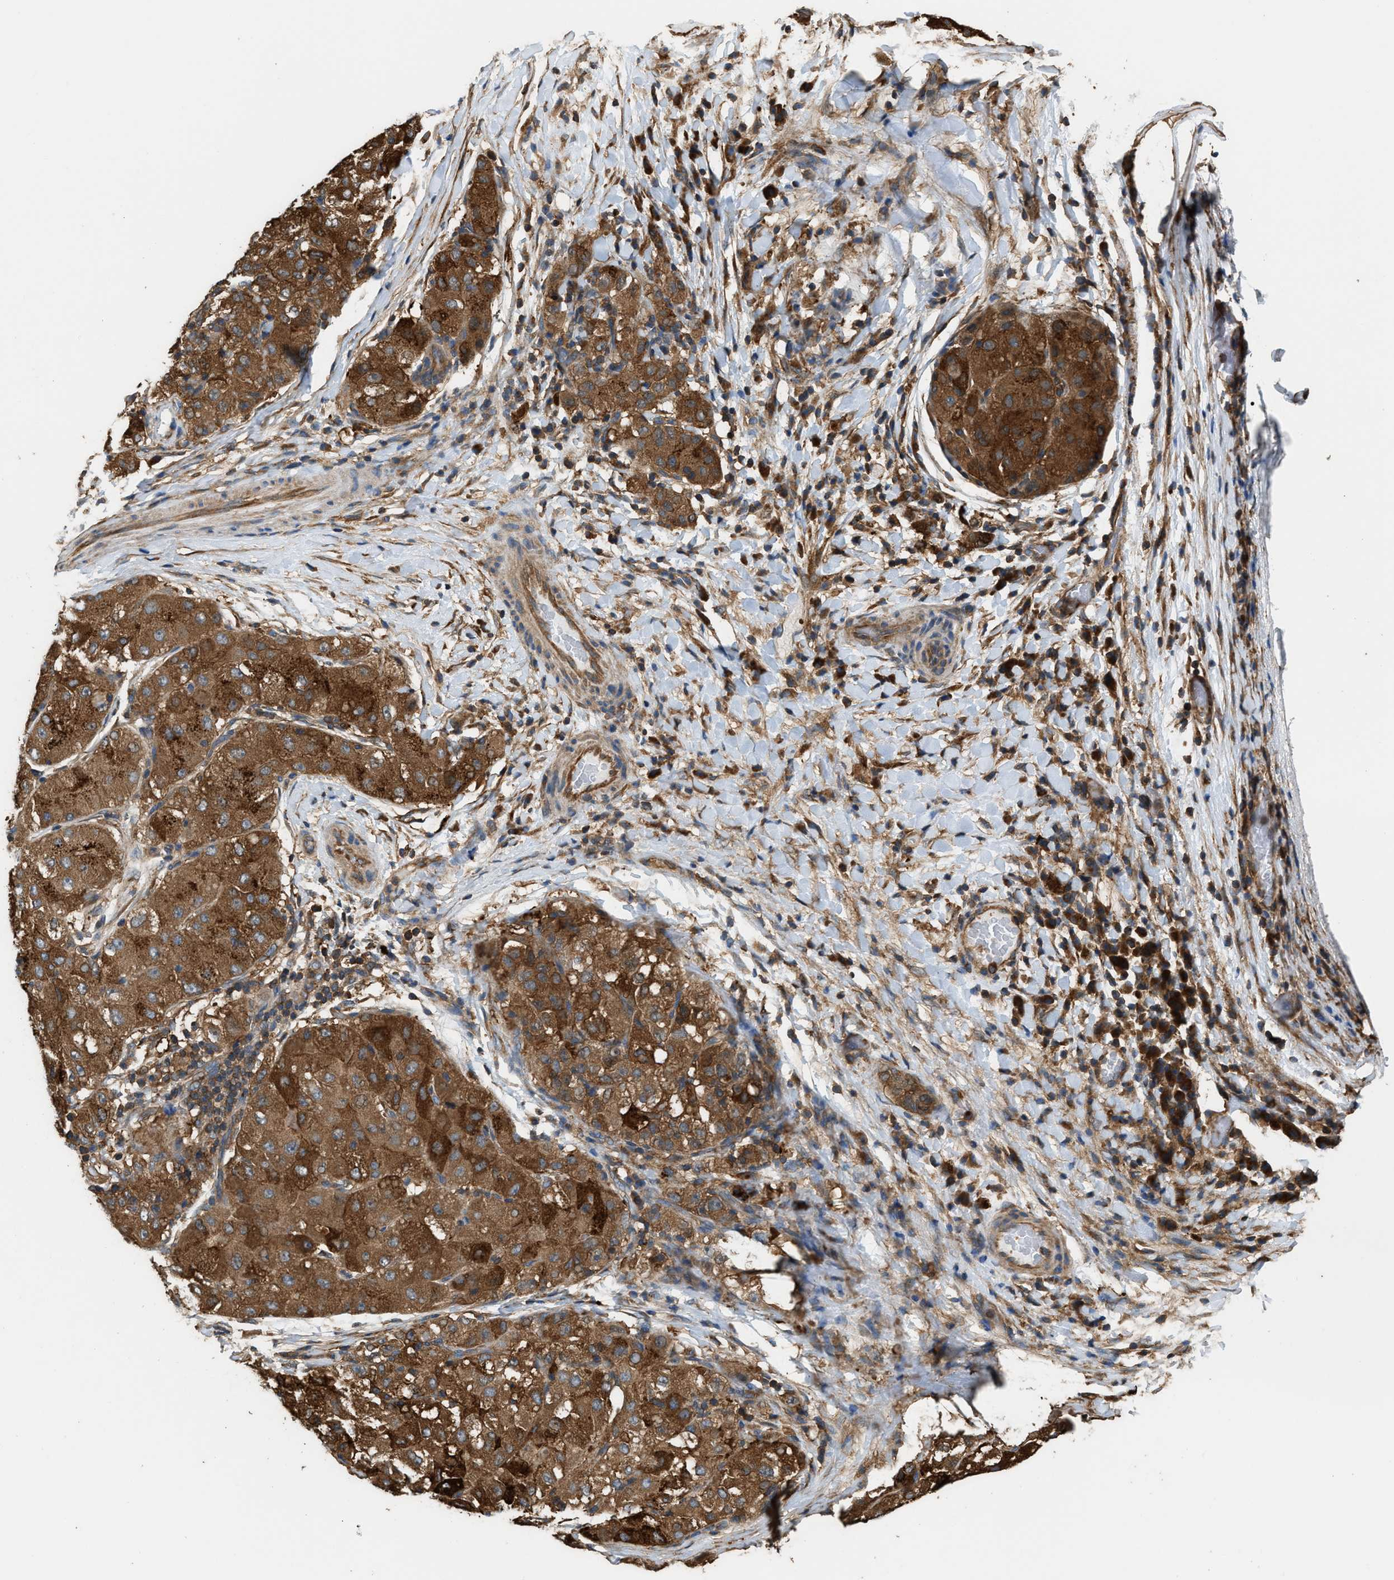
{"staining": {"intensity": "strong", "quantity": ">75%", "location": "cytoplasmic/membranous"}, "tissue": "liver cancer", "cell_type": "Tumor cells", "image_type": "cancer", "snomed": [{"axis": "morphology", "description": "Carcinoma, Hepatocellular, NOS"}, {"axis": "topography", "description": "Liver"}], "caption": "Immunohistochemistry staining of liver cancer (hepatocellular carcinoma), which reveals high levels of strong cytoplasmic/membranous expression in approximately >75% of tumor cells indicating strong cytoplasmic/membranous protein expression. The staining was performed using DAB (3,3'-diaminobenzidine) (brown) for protein detection and nuclei were counterstained in hematoxylin (blue).", "gene": "ATIC", "patient": {"sex": "male", "age": 80}}